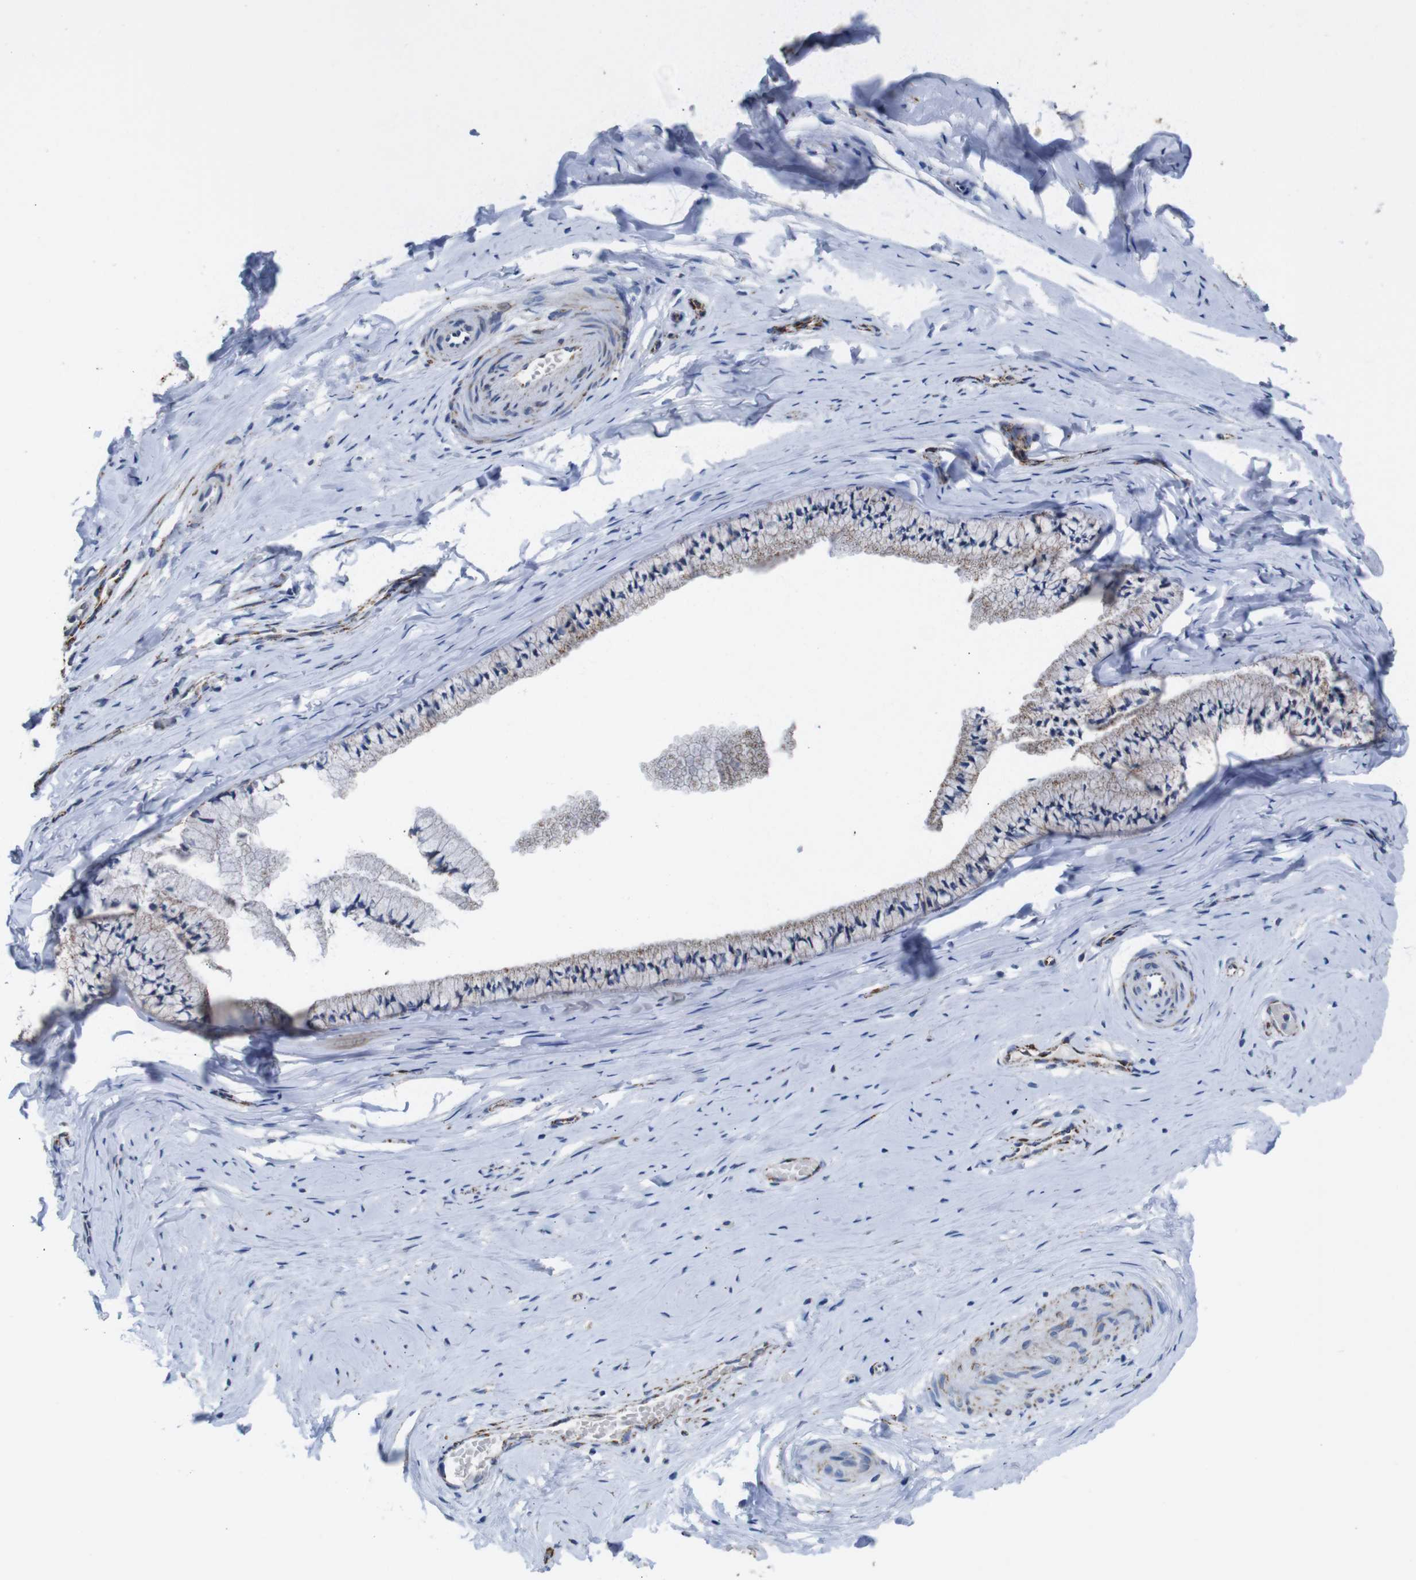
{"staining": {"intensity": "negative", "quantity": "none", "location": "none"}, "tissue": "cervix", "cell_type": "Glandular cells", "image_type": "normal", "snomed": [{"axis": "morphology", "description": "Normal tissue, NOS"}, {"axis": "topography", "description": "Cervix"}], "caption": "Glandular cells show no significant protein positivity in normal cervix.", "gene": "MAOA", "patient": {"sex": "female", "age": 39}}